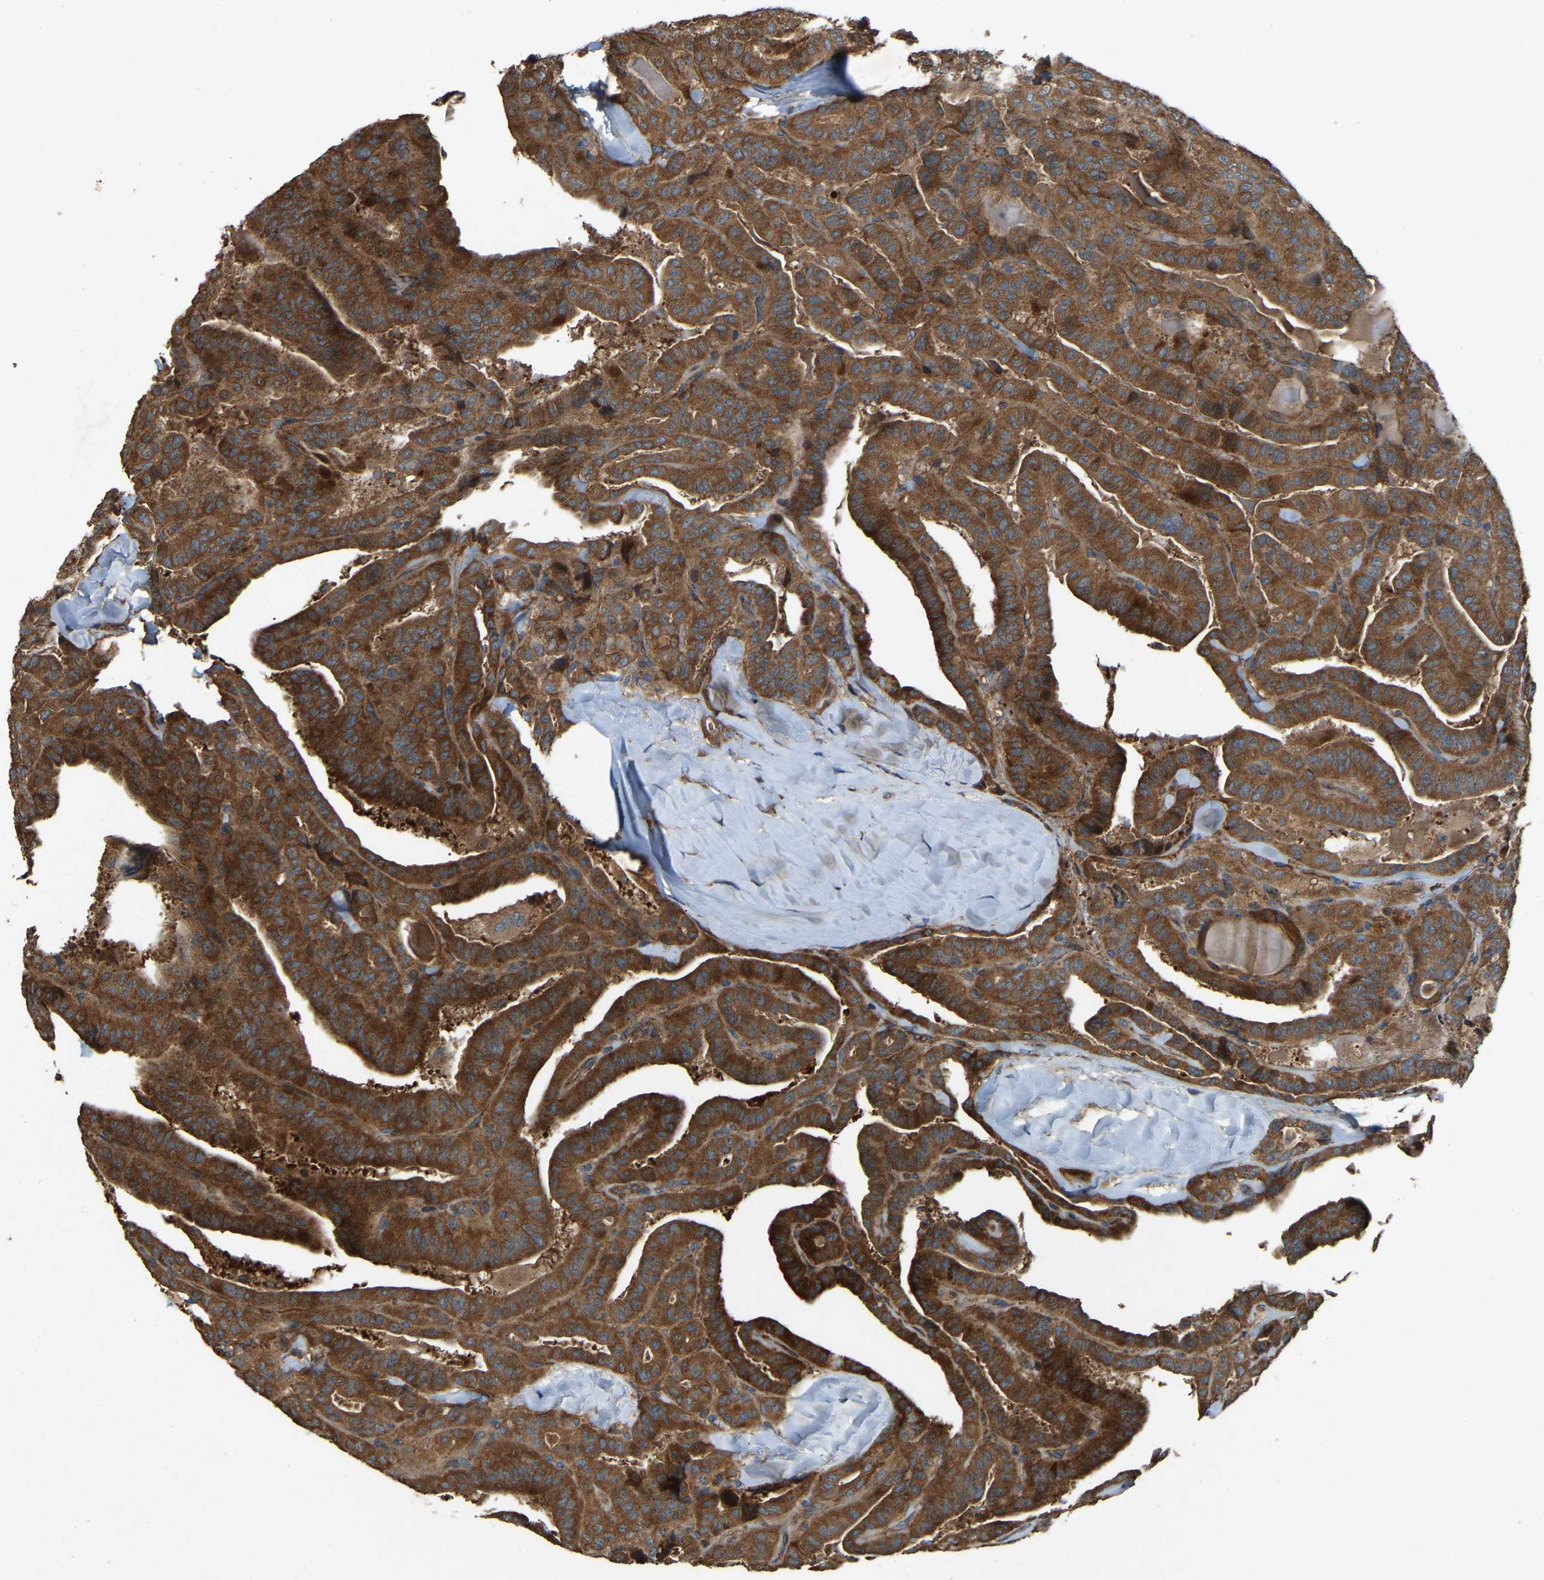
{"staining": {"intensity": "strong", "quantity": ">75%", "location": "cytoplasmic/membranous"}, "tissue": "thyroid cancer", "cell_type": "Tumor cells", "image_type": "cancer", "snomed": [{"axis": "morphology", "description": "Papillary adenocarcinoma, NOS"}, {"axis": "topography", "description": "Thyroid gland"}], "caption": "A photomicrograph showing strong cytoplasmic/membranous positivity in about >75% of tumor cells in papillary adenocarcinoma (thyroid), as visualized by brown immunohistochemical staining.", "gene": "SAMD9L", "patient": {"sex": "male", "age": 77}}